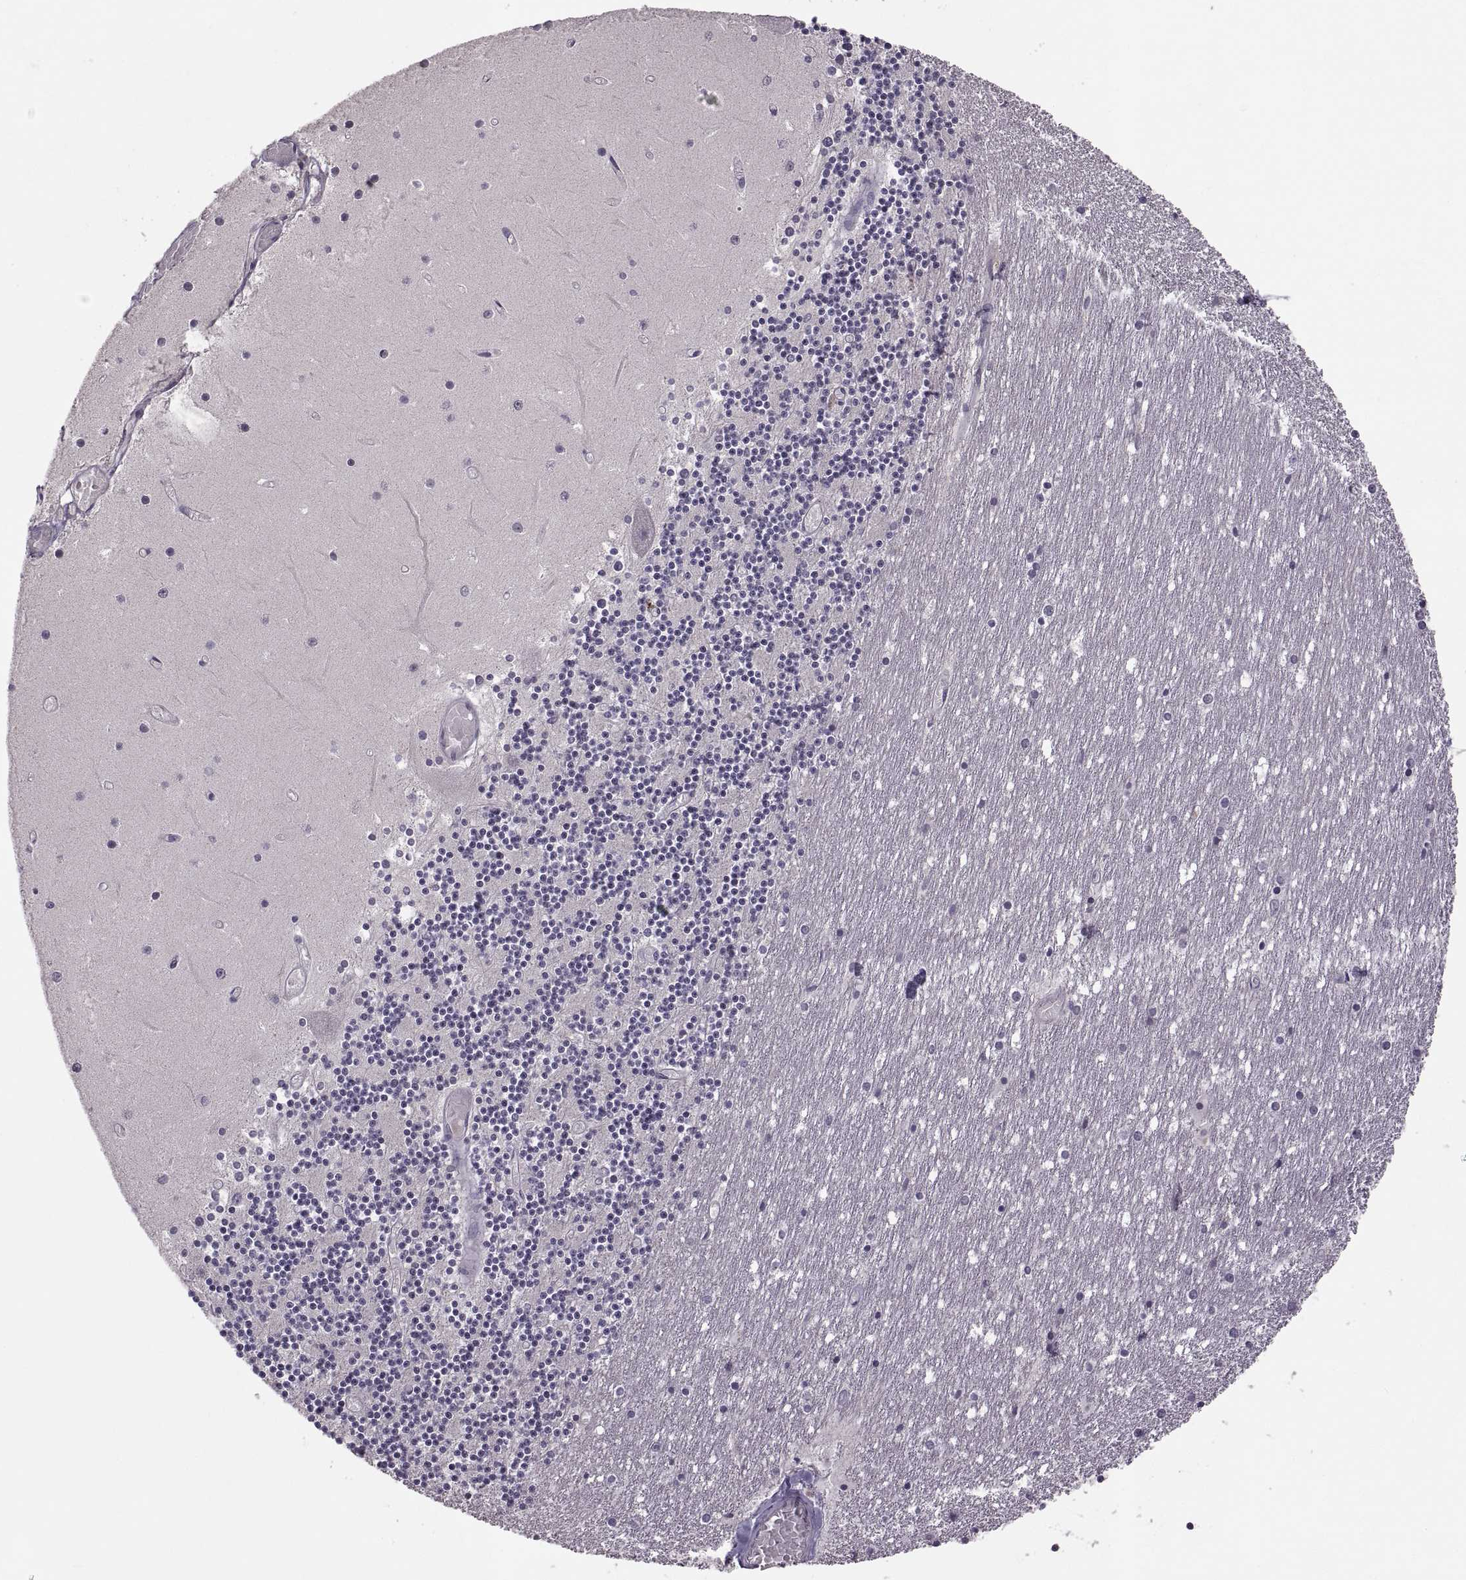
{"staining": {"intensity": "negative", "quantity": "none", "location": "none"}, "tissue": "cerebellum", "cell_type": "Cells in granular layer", "image_type": "normal", "snomed": [{"axis": "morphology", "description": "Normal tissue, NOS"}, {"axis": "topography", "description": "Cerebellum"}], "caption": "This photomicrograph is of benign cerebellum stained with immunohistochemistry to label a protein in brown with the nuclei are counter-stained blue. There is no staining in cells in granular layer. The staining is performed using DAB brown chromogen with nuclei counter-stained in using hematoxylin.", "gene": "CACNA1F", "patient": {"sex": "female", "age": 28}}